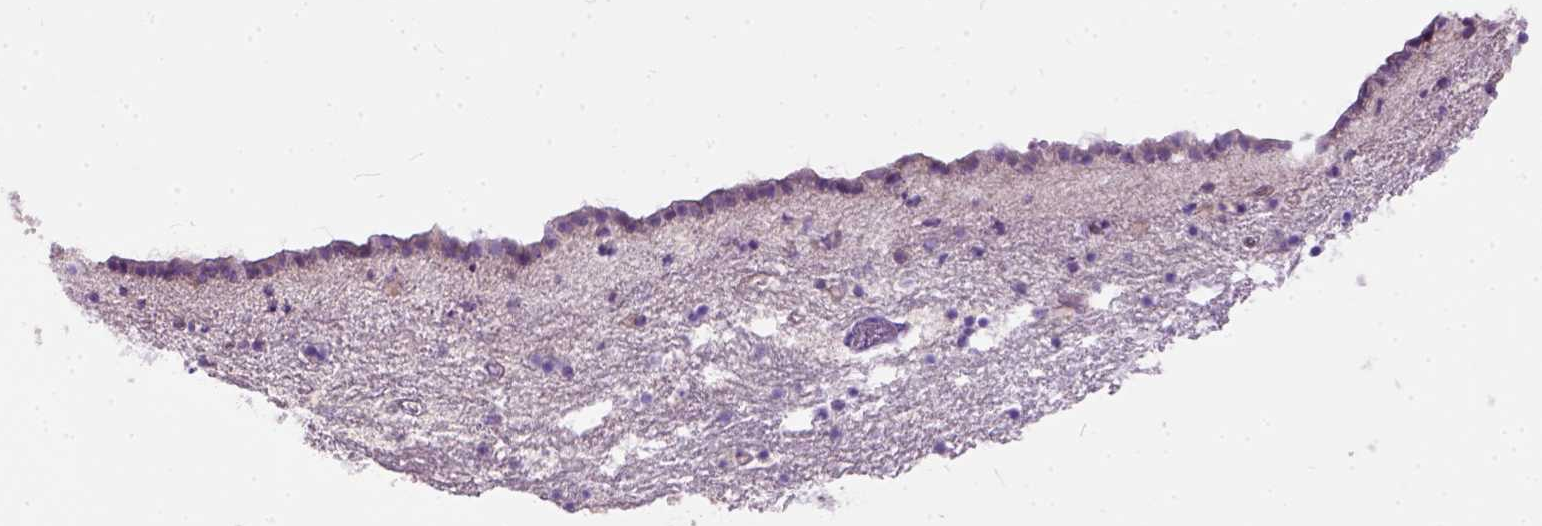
{"staining": {"intensity": "negative", "quantity": "none", "location": "none"}, "tissue": "caudate", "cell_type": "Glial cells", "image_type": "normal", "snomed": [{"axis": "morphology", "description": "Normal tissue, NOS"}, {"axis": "topography", "description": "Lateral ventricle wall"}], "caption": "Immunohistochemical staining of benign caudate exhibits no significant staining in glial cells.", "gene": "SEMA4F", "patient": {"sex": "female", "age": 42}}